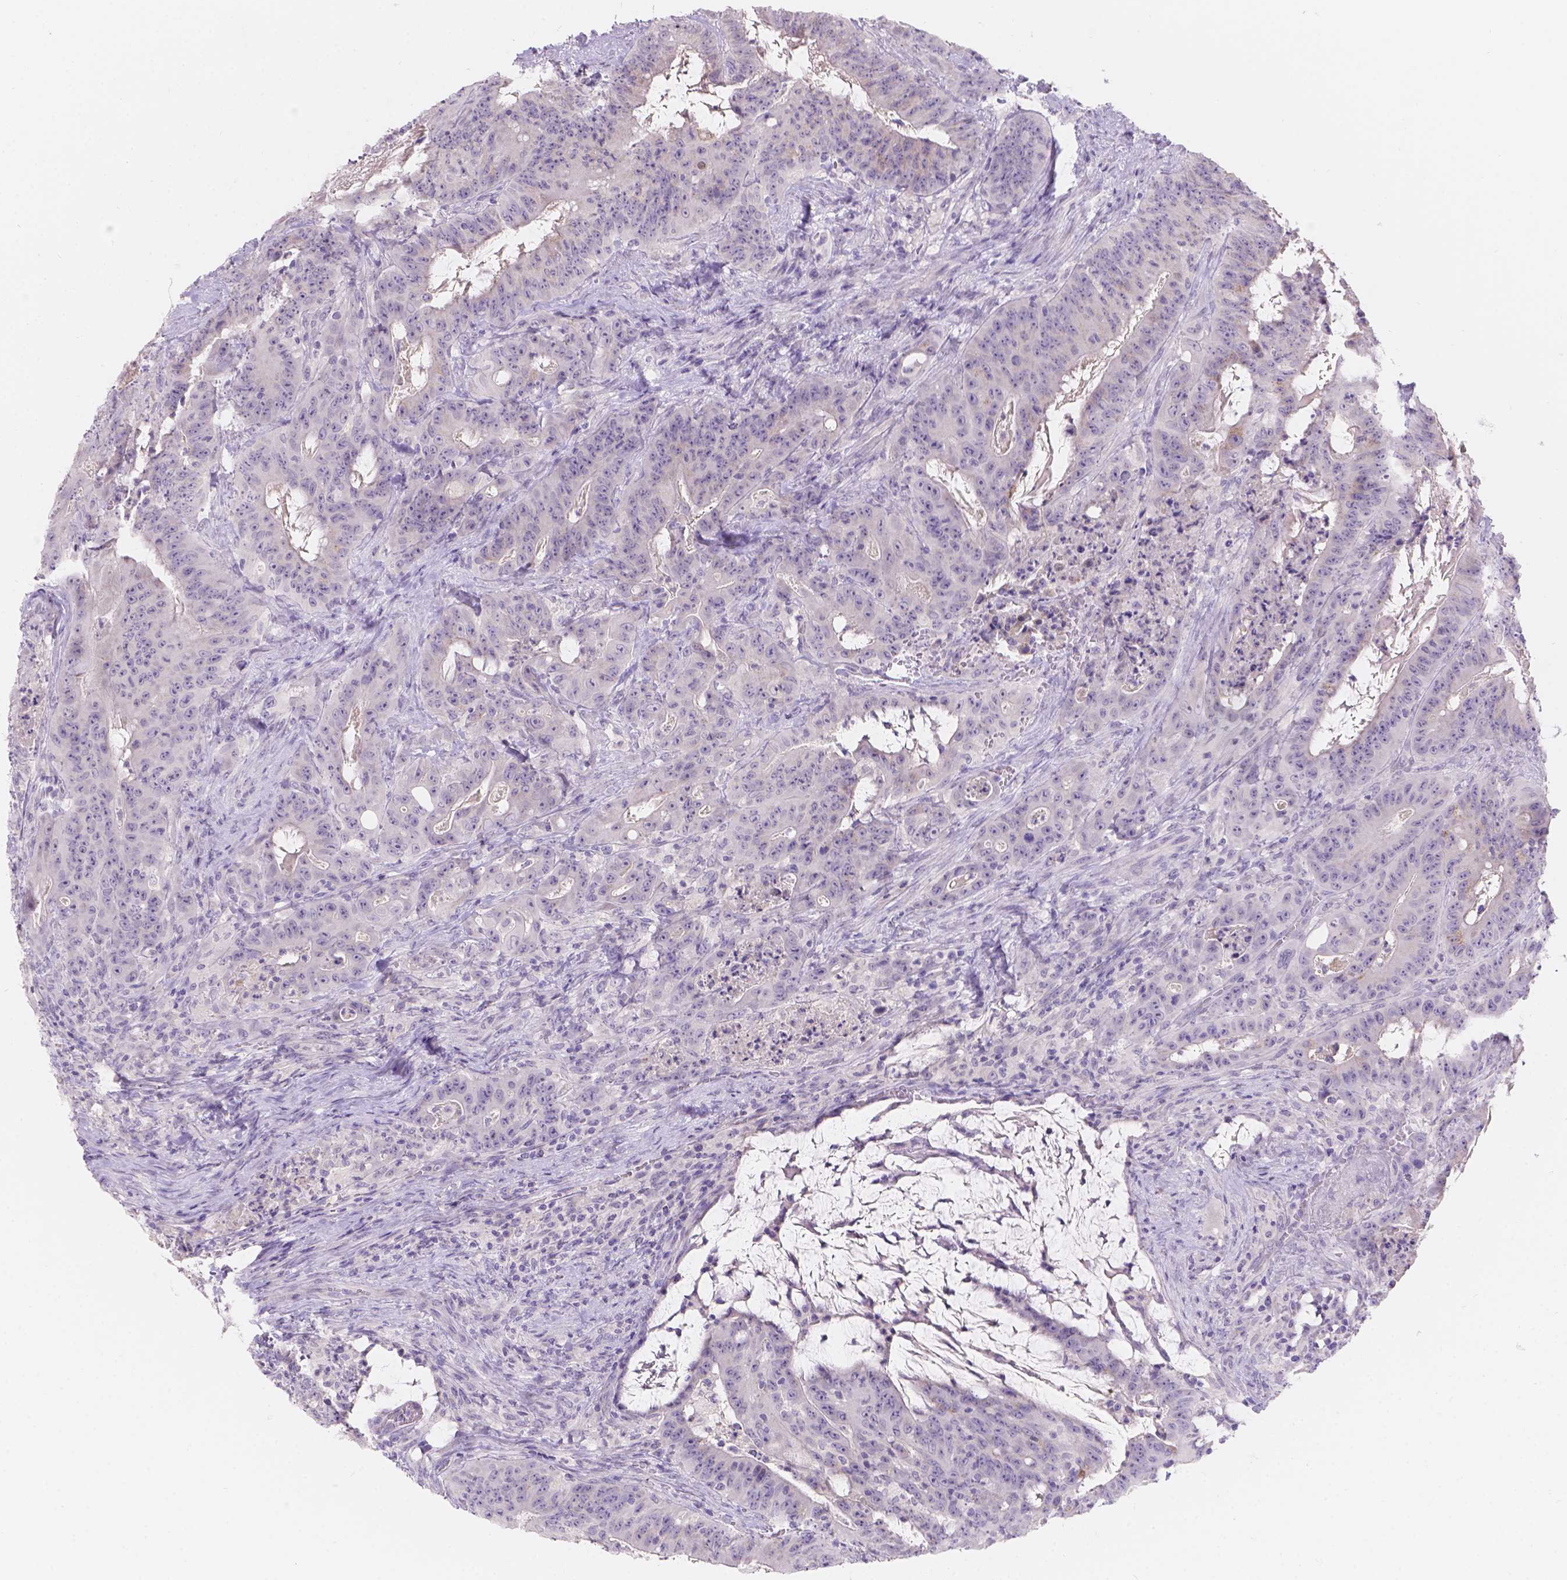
{"staining": {"intensity": "negative", "quantity": "none", "location": "none"}, "tissue": "colorectal cancer", "cell_type": "Tumor cells", "image_type": "cancer", "snomed": [{"axis": "morphology", "description": "Adenocarcinoma, NOS"}, {"axis": "topography", "description": "Colon"}], "caption": "A high-resolution image shows immunohistochemistry staining of colorectal adenocarcinoma, which displays no significant staining in tumor cells.", "gene": "HTN3", "patient": {"sex": "male", "age": 33}}